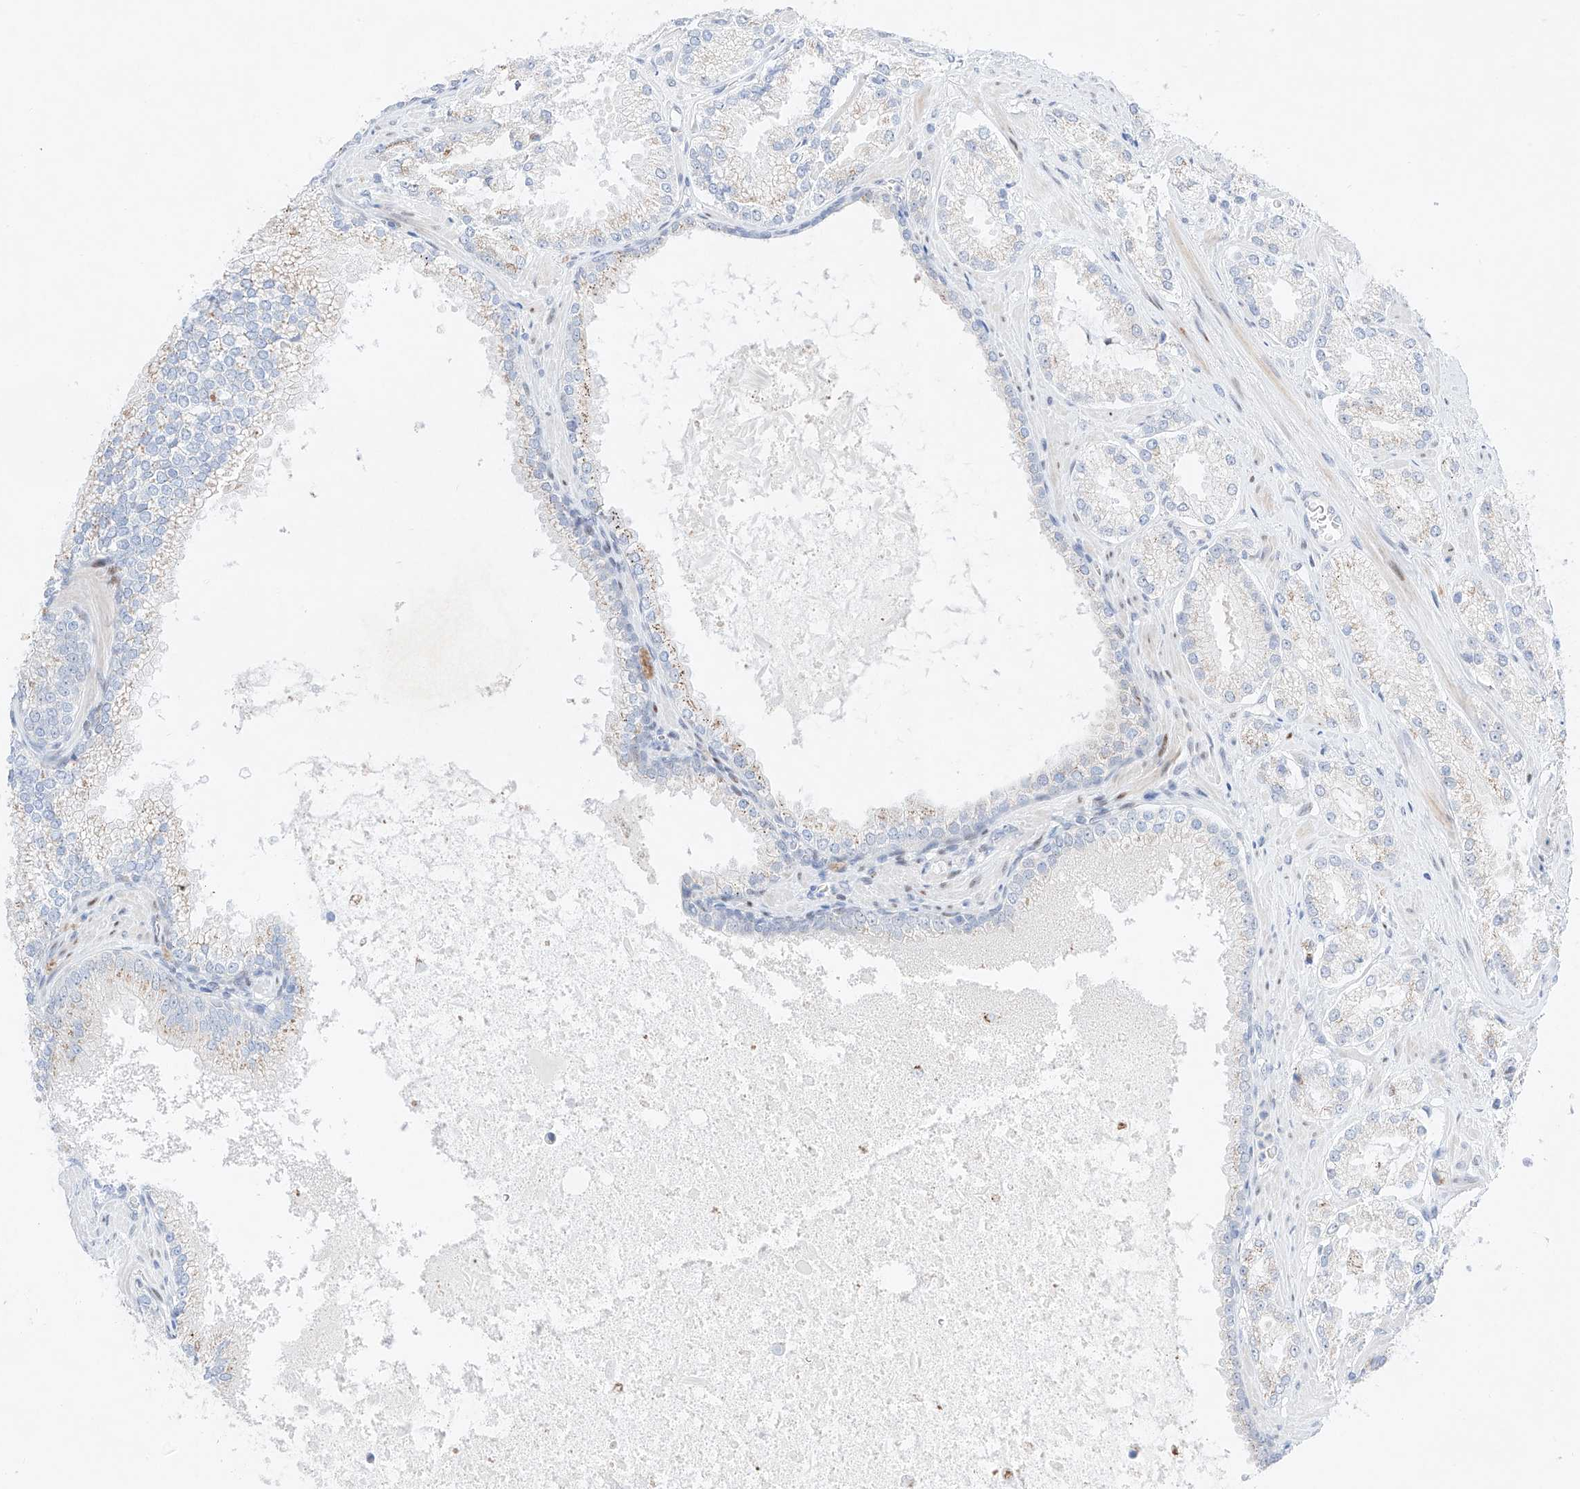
{"staining": {"intensity": "negative", "quantity": "none", "location": "none"}, "tissue": "prostate cancer", "cell_type": "Tumor cells", "image_type": "cancer", "snomed": [{"axis": "morphology", "description": "Adenocarcinoma, High grade"}, {"axis": "topography", "description": "Prostate"}], "caption": "Immunohistochemistry of human prostate cancer displays no expression in tumor cells.", "gene": "NT5C3B", "patient": {"sex": "male", "age": 73}}